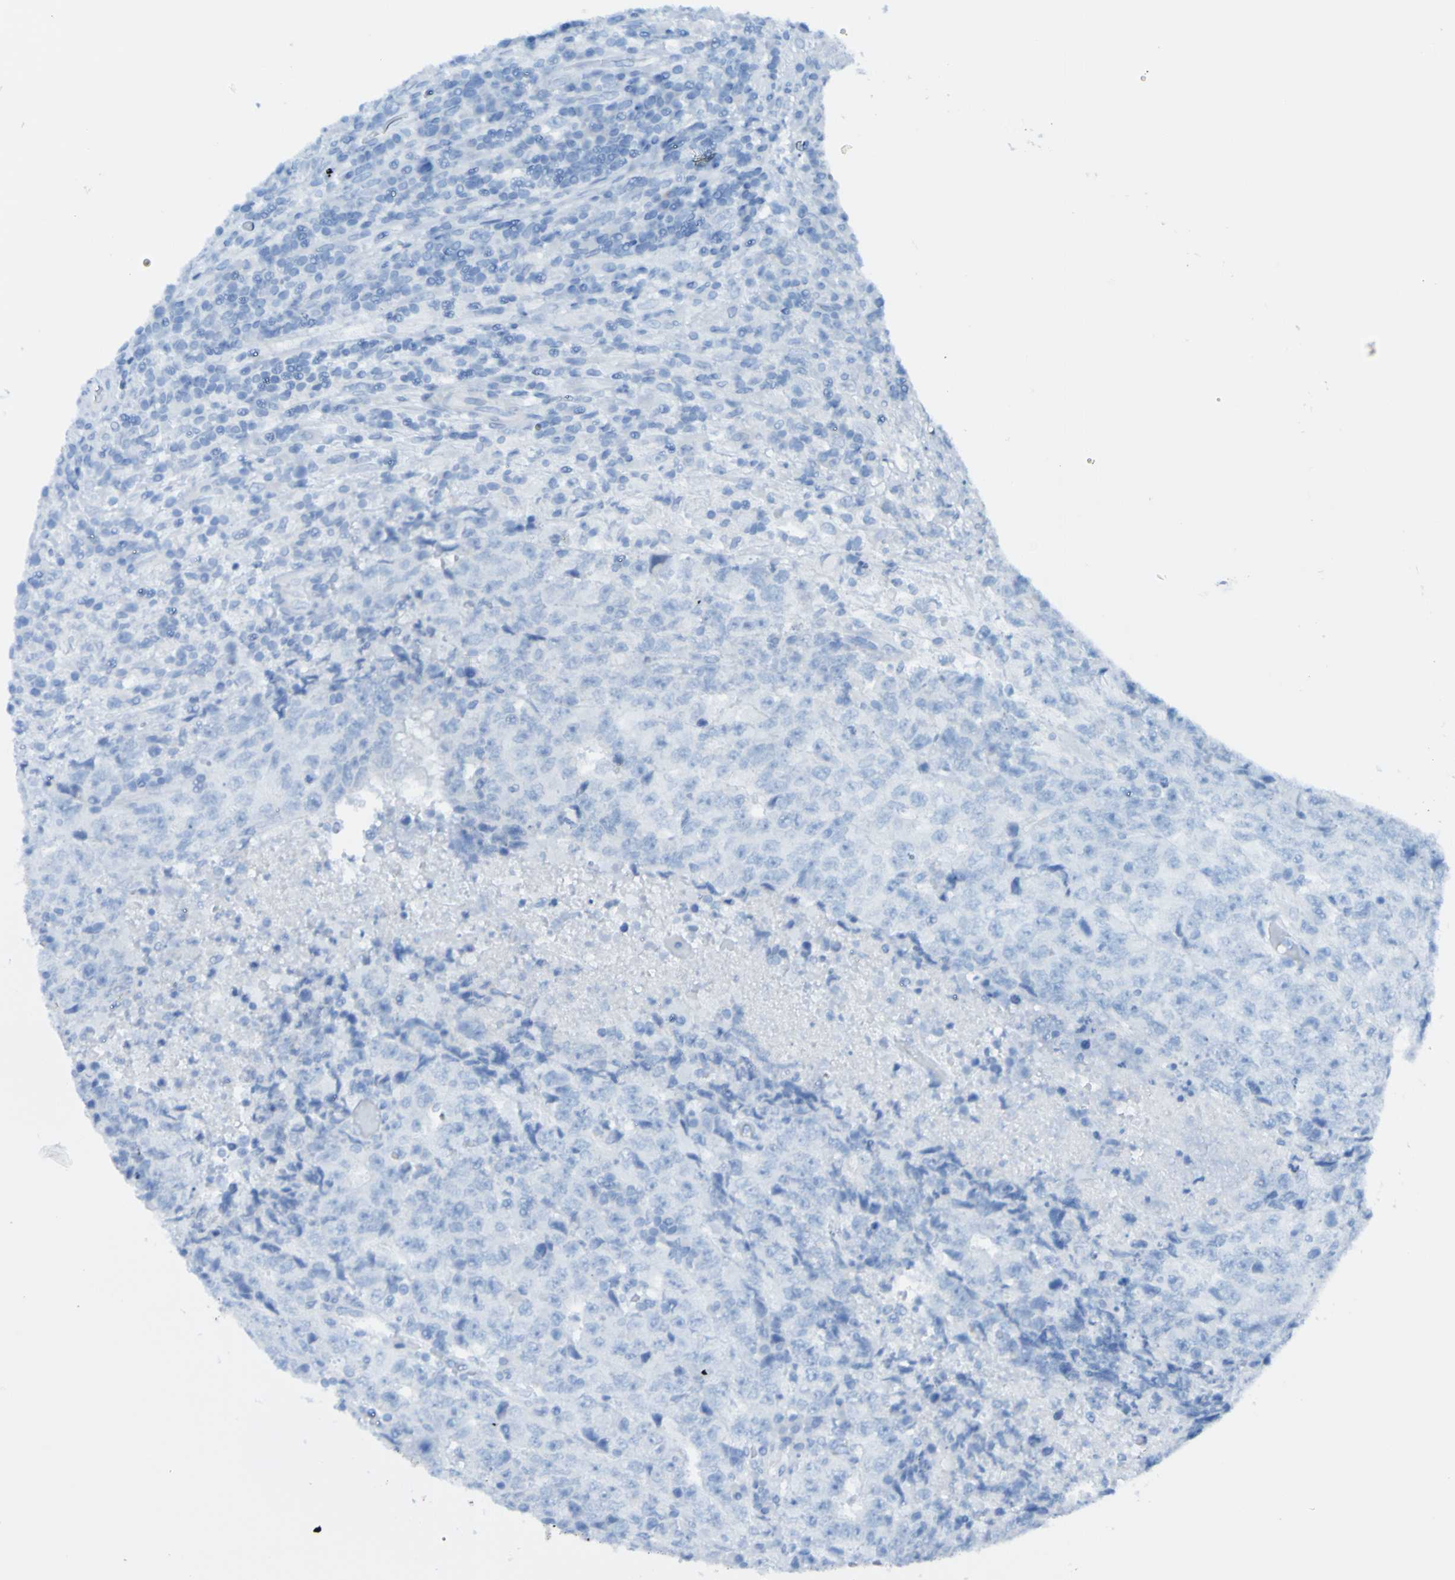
{"staining": {"intensity": "negative", "quantity": "none", "location": "none"}, "tissue": "testis cancer", "cell_type": "Tumor cells", "image_type": "cancer", "snomed": [{"axis": "morphology", "description": "Necrosis, NOS"}, {"axis": "morphology", "description": "Carcinoma, Embryonal, NOS"}, {"axis": "topography", "description": "Testis"}], "caption": "There is no significant staining in tumor cells of testis cancer.", "gene": "ACMSD", "patient": {"sex": "male", "age": 19}}